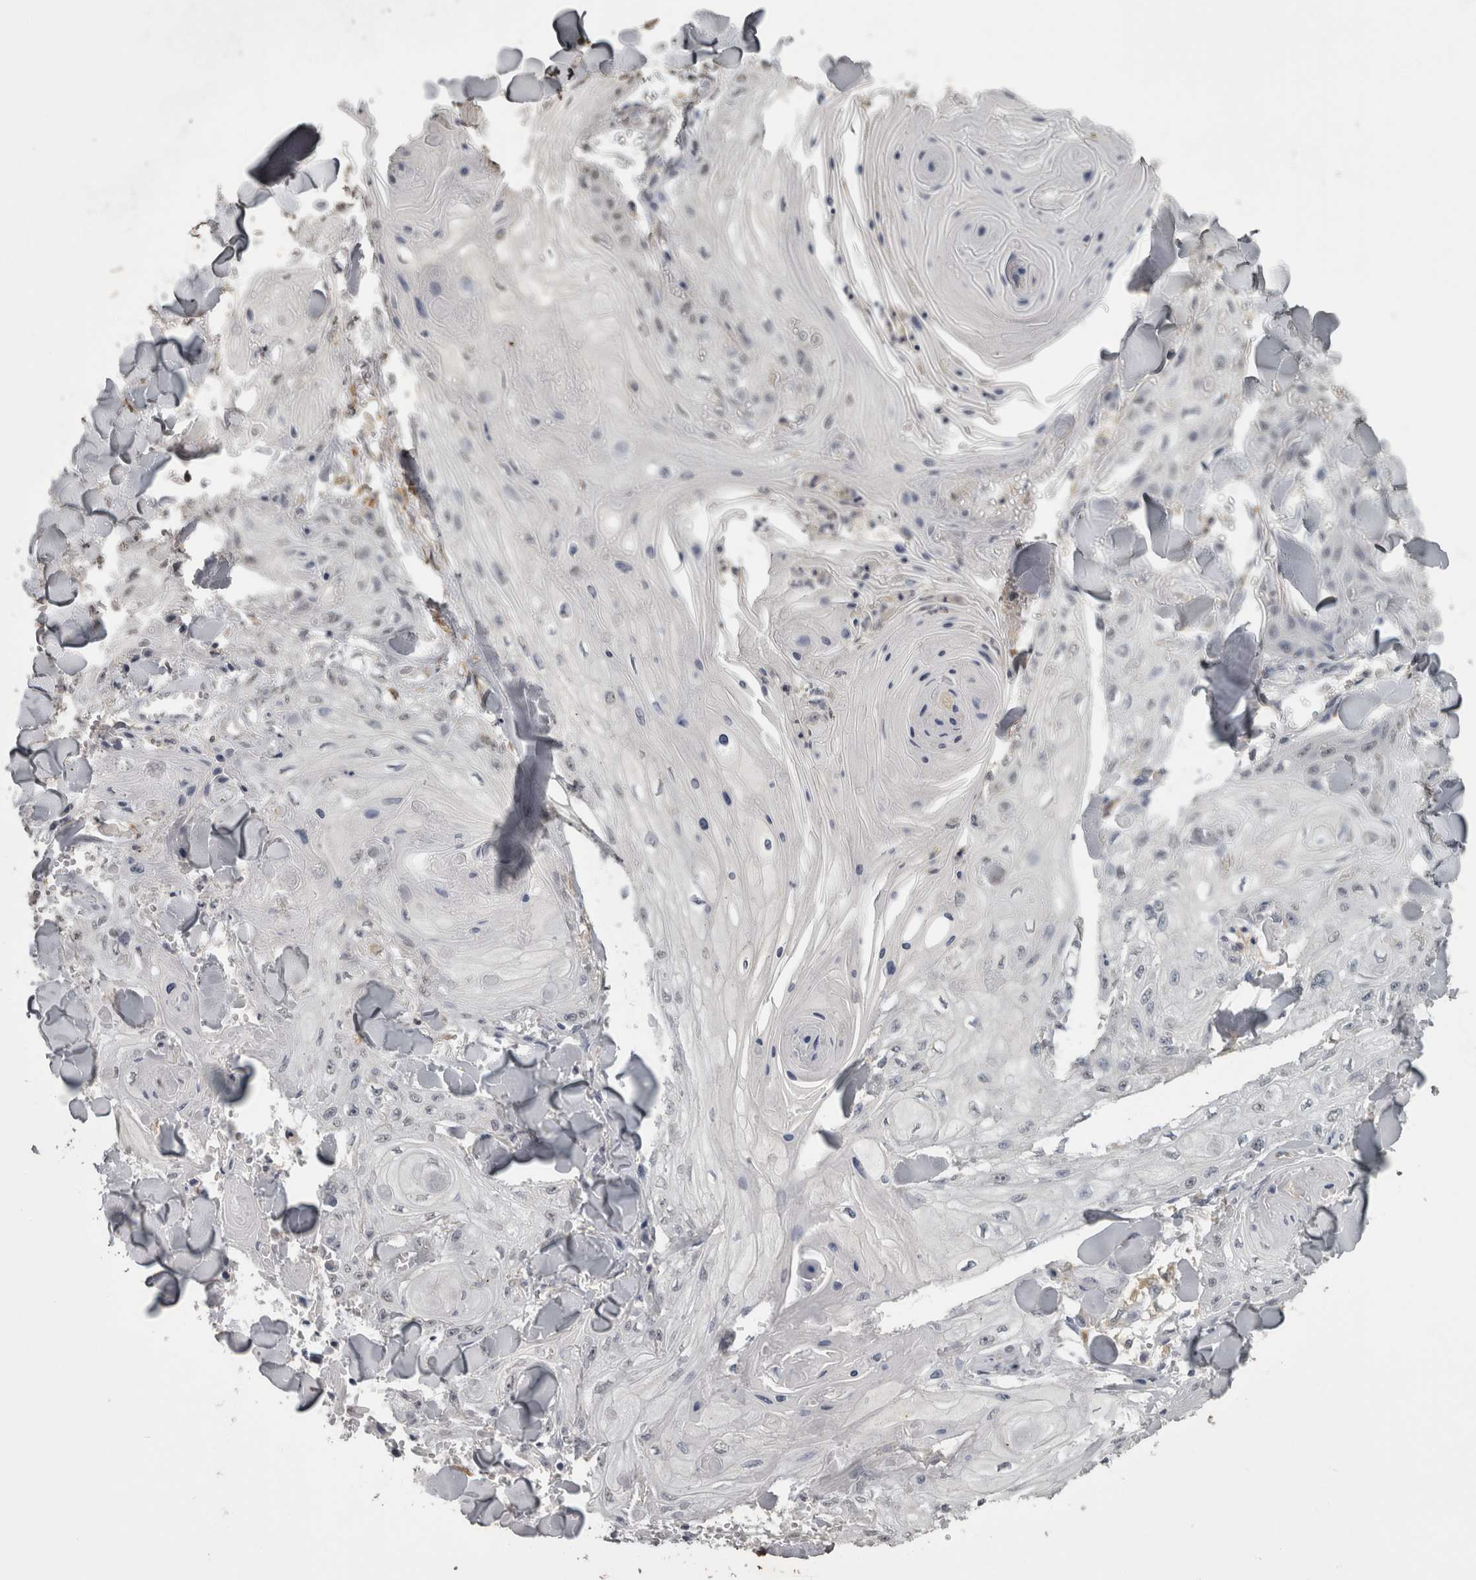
{"staining": {"intensity": "negative", "quantity": "none", "location": "none"}, "tissue": "skin cancer", "cell_type": "Tumor cells", "image_type": "cancer", "snomed": [{"axis": "morphology", "description": "Squamous cell carcinoma, NOS"}, {"axis": "topography", "description": "Skin"}], "caption": "Tumor cells are negative for protein expression in human skin cancer (squamous cell carcinoma). (Stains: DAB (3,3'-diaminobenzidine) immunohistochemistry (IHC) with hematoxylin counter stain, Microscopy: brightfield microscopy at high magnification).", "gene": "PIK3AP1", "patient": {"sex": "male", "age": 74}}